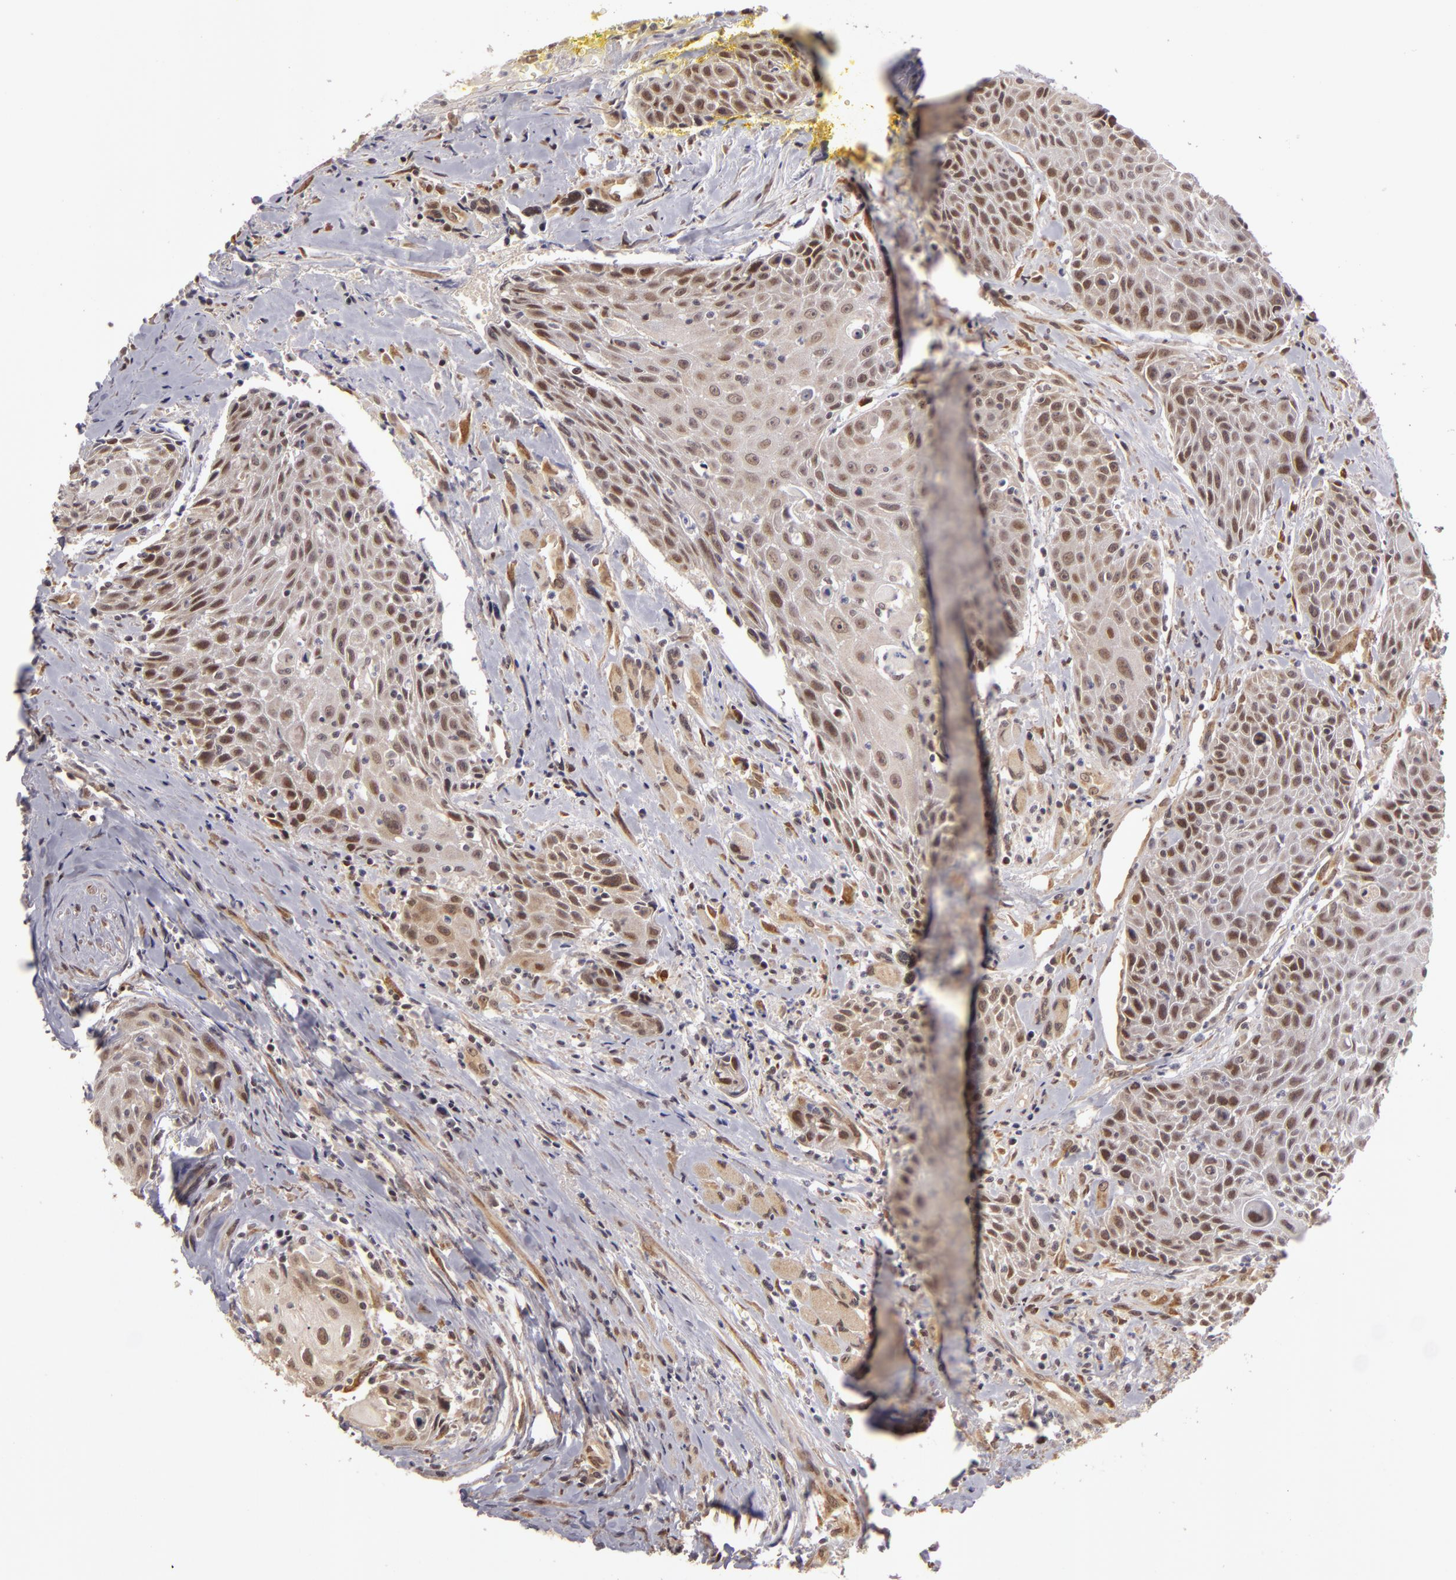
{"staining": {"intensity": "moderate", "quantity": ">75%", "location": "nuclear"}, "tissue": "head and neck cancer", "cell_type": "Tumor cells", "image_type": "cancer", "snomed": [{"axis": "morphology", "description": "Squamous cell carcinoma, NOS"}, {"axis": "topography", "description": "Oral tissue"}, {"axis": "topography", "description": "Head-Neck"}], "caption": "Immunohistochemical staining of human squamous cell carcinoma (head and neck) reveals medium levels of moderate nuclear staining in about >75% of tumor cells.", "gene": "ZNF133", "patient": {"sex": "female", "age": 82}}